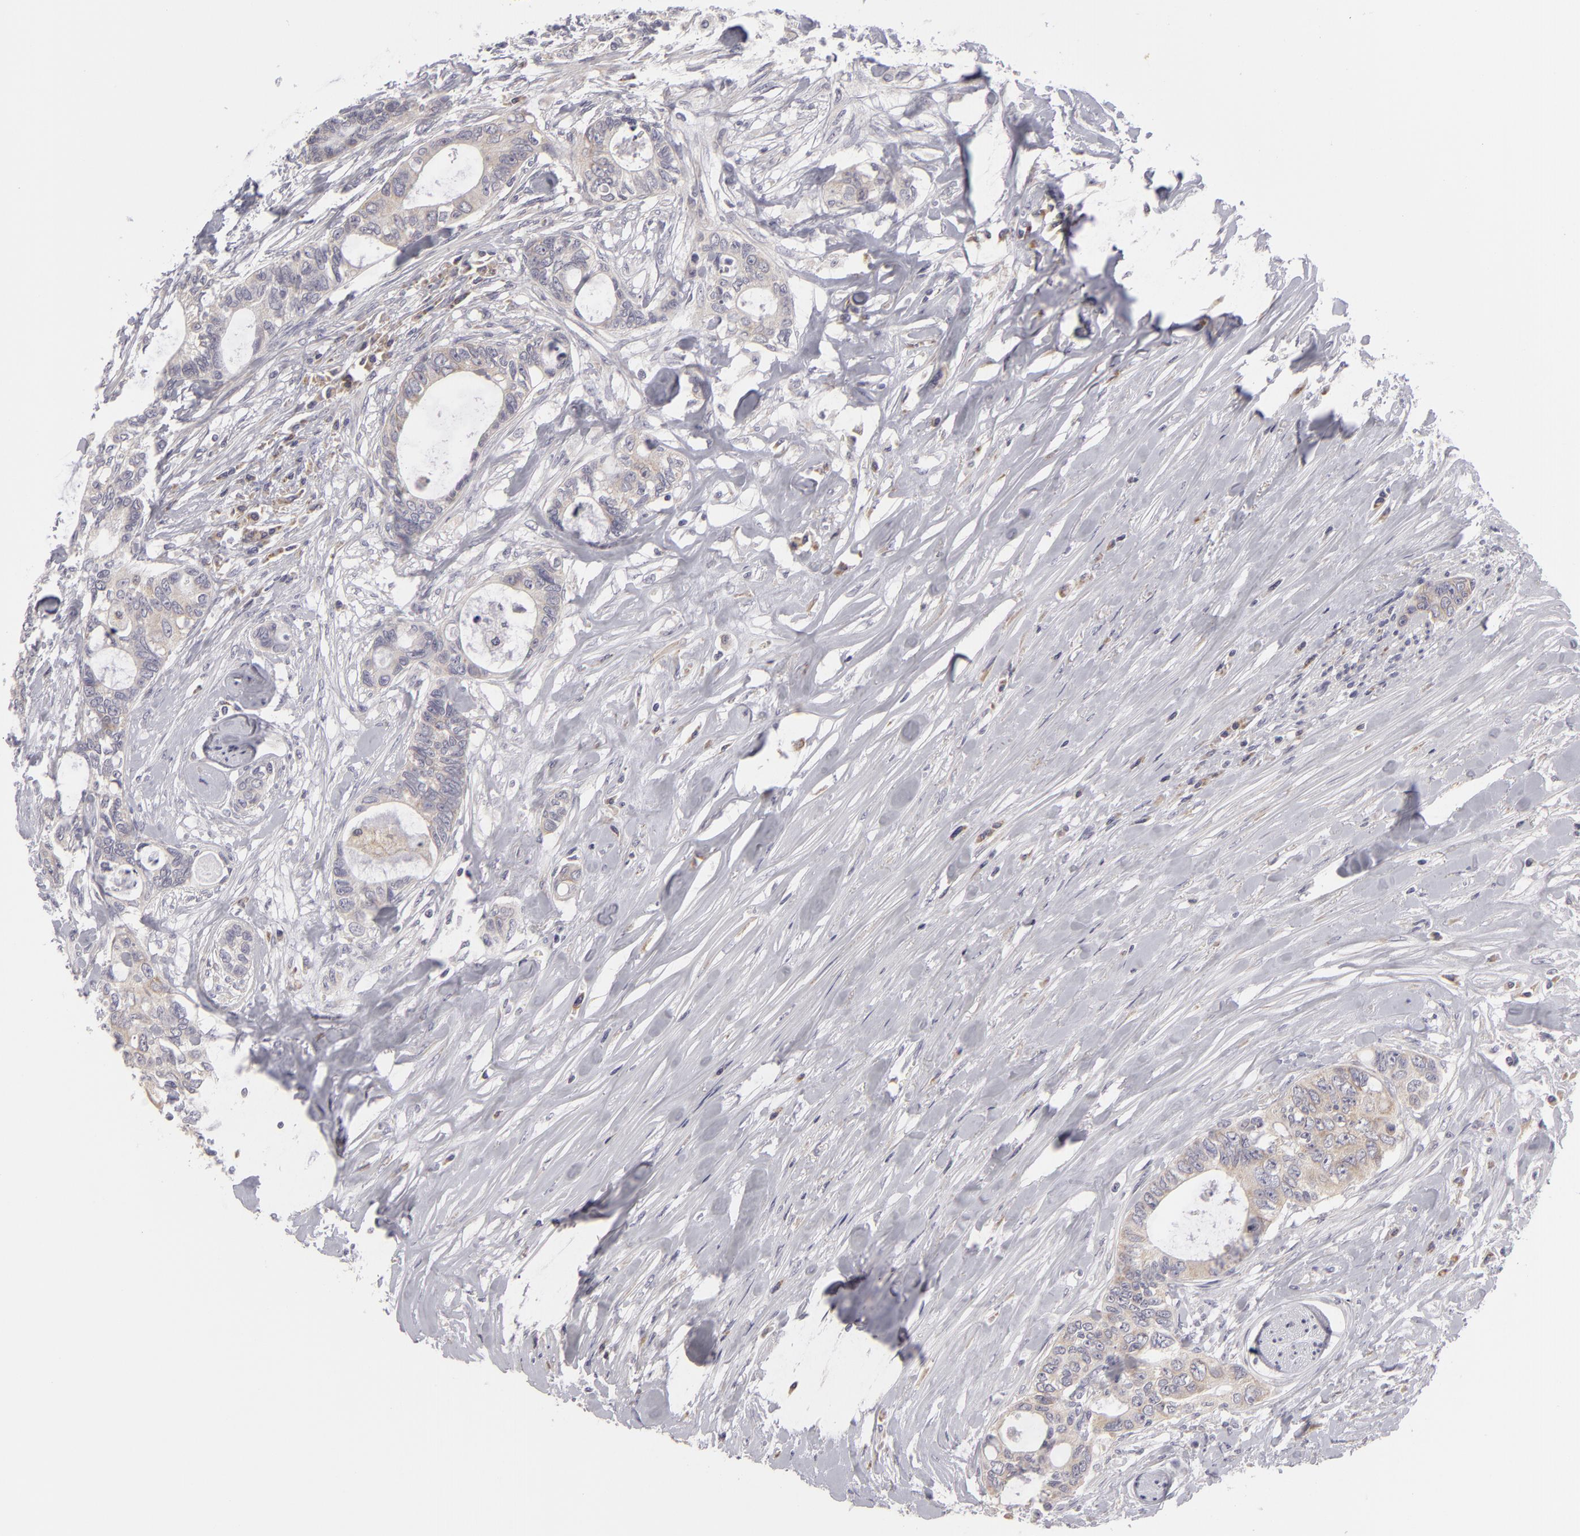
{"staining": {"intensity": "weak", "quantity": "25%-75%", "location": "cytoplasmic/membranous"}, "tissue": "colorectal cancer", "cell_type": "Tumor cells", "image_type": "cancer", "snomed": [{"axis": "morphology", "description": "Adenocarcinoma, NOS"}, {"axis": "topography", "description": "Rectum"}], "caption": "Approximately 25%-75% of tumor cells in human colorectal cancer (adenocarcinoma) reveal weak cytoplasmic/membranous protein staining as visualized by brown immunohistochemical staining.", "gene": "ATP2B3", "patient": {"sex": "female", "age": 57}}